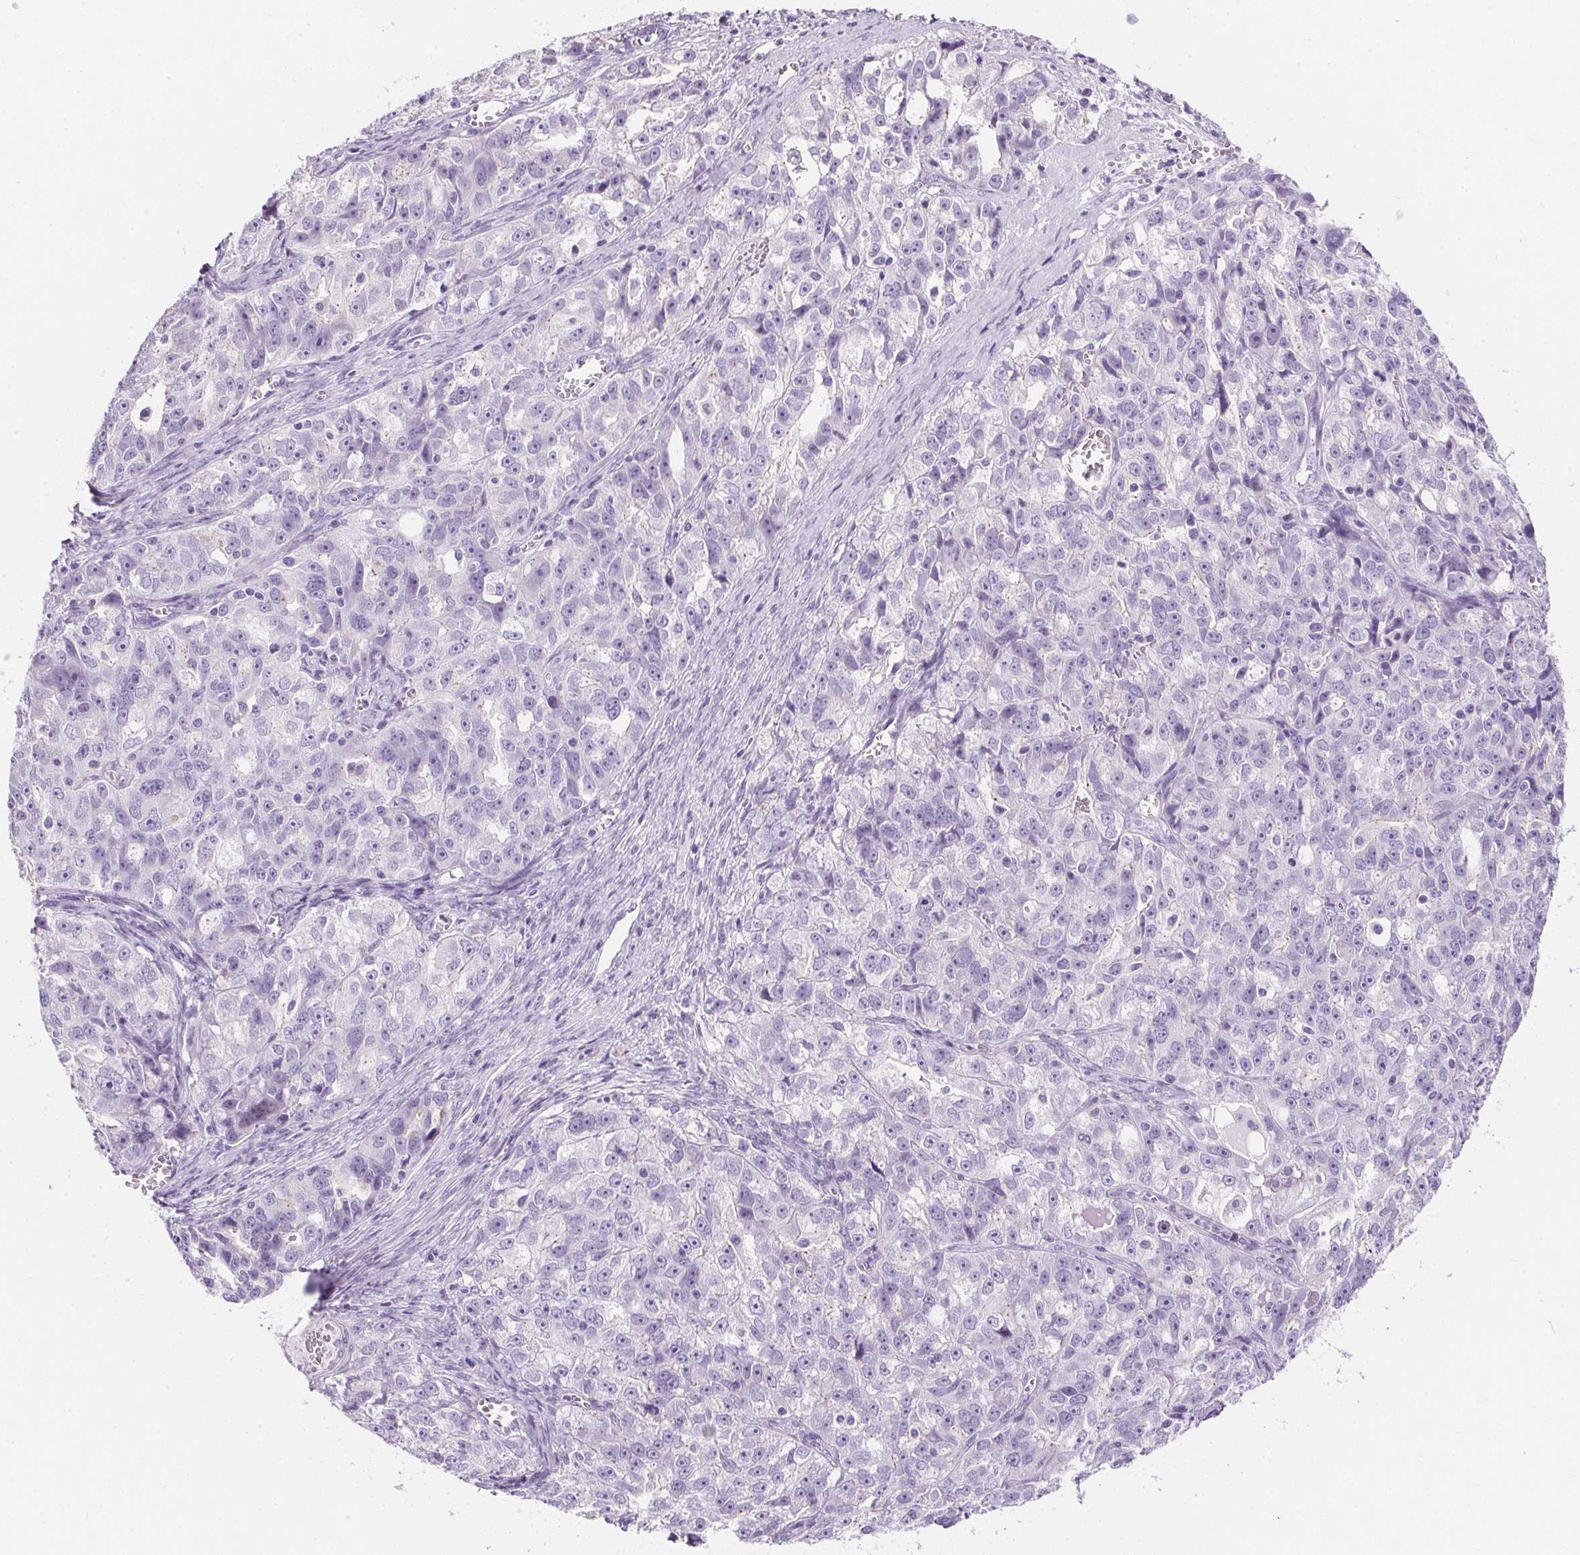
{"staining": {"intensity": "negative", "quantity": "none", "location": "none"}, "tissue": "ovarian cancer", "cell_type": "Tumor cells", "image_type": "cancer", "snomed": [{"axis": "morphology", "description": "Cystadenocarcinoma, serous, NOS"}, {"axis": "topography", "description": "Ovary"}], "caption": "The IHC histopathology image has no significant expression in tumor cells of ovarian cancer tissue.", "gene": "AQP5", "patient": {"sex": "female", "age": 51}}